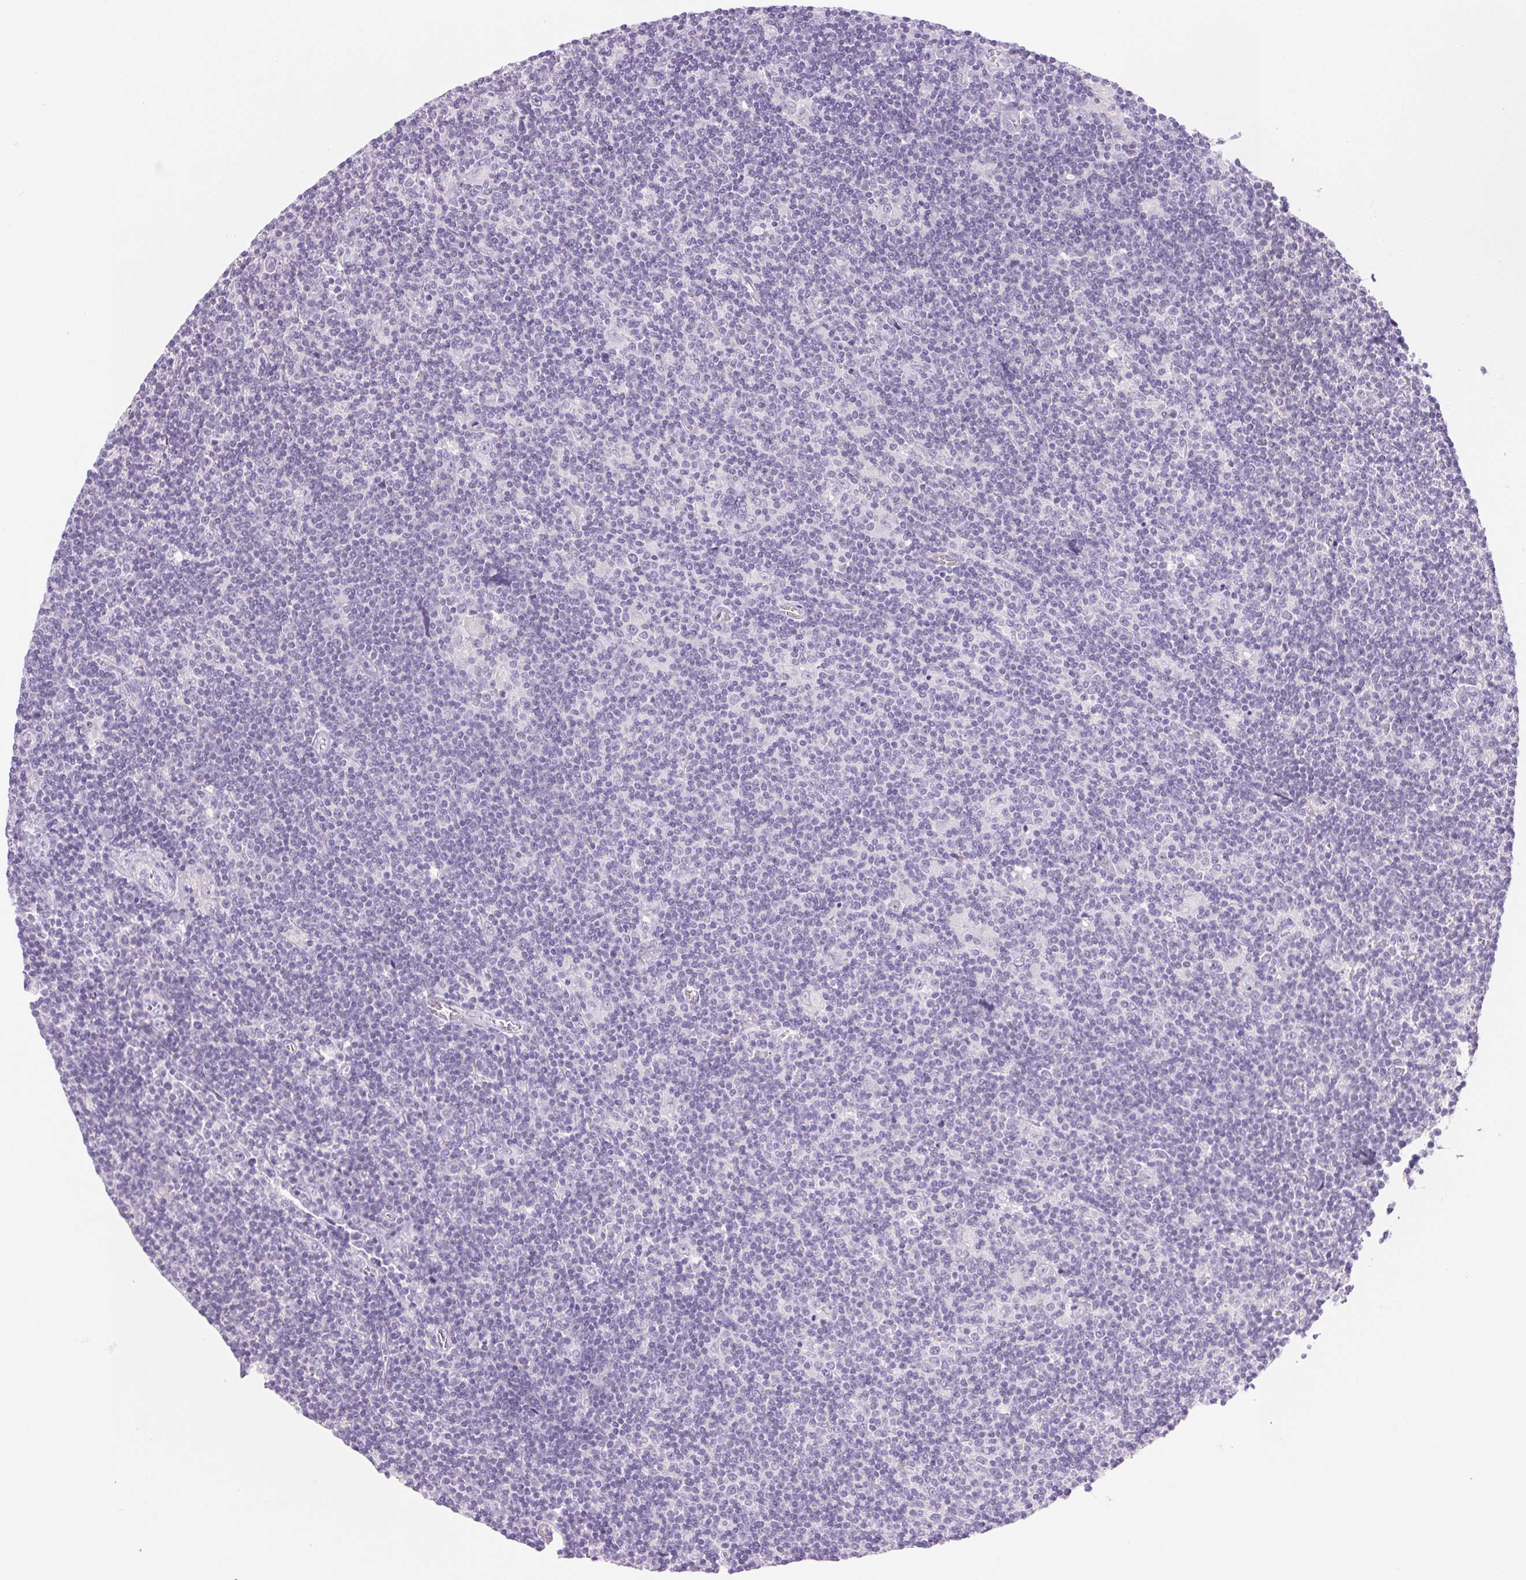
{"staining": {"intensity": "negative", "quantity": "none", "location": "none"}, "tissue": "lymphoma", "cell_type": "Tumor cells", "image_type": "cancer", "snomed": [{"axis": "morphology", "description": "Hodgkin's disease, NOS"}, {"axis": "topography", "description": "Lymph node"}], "caption": "This is an IHC photomicrograph of human Hodgkin's disease. There is no expression in tumor cells.", "gene": "DHCR24", "patient": {"sex": "male", "age": 40}}